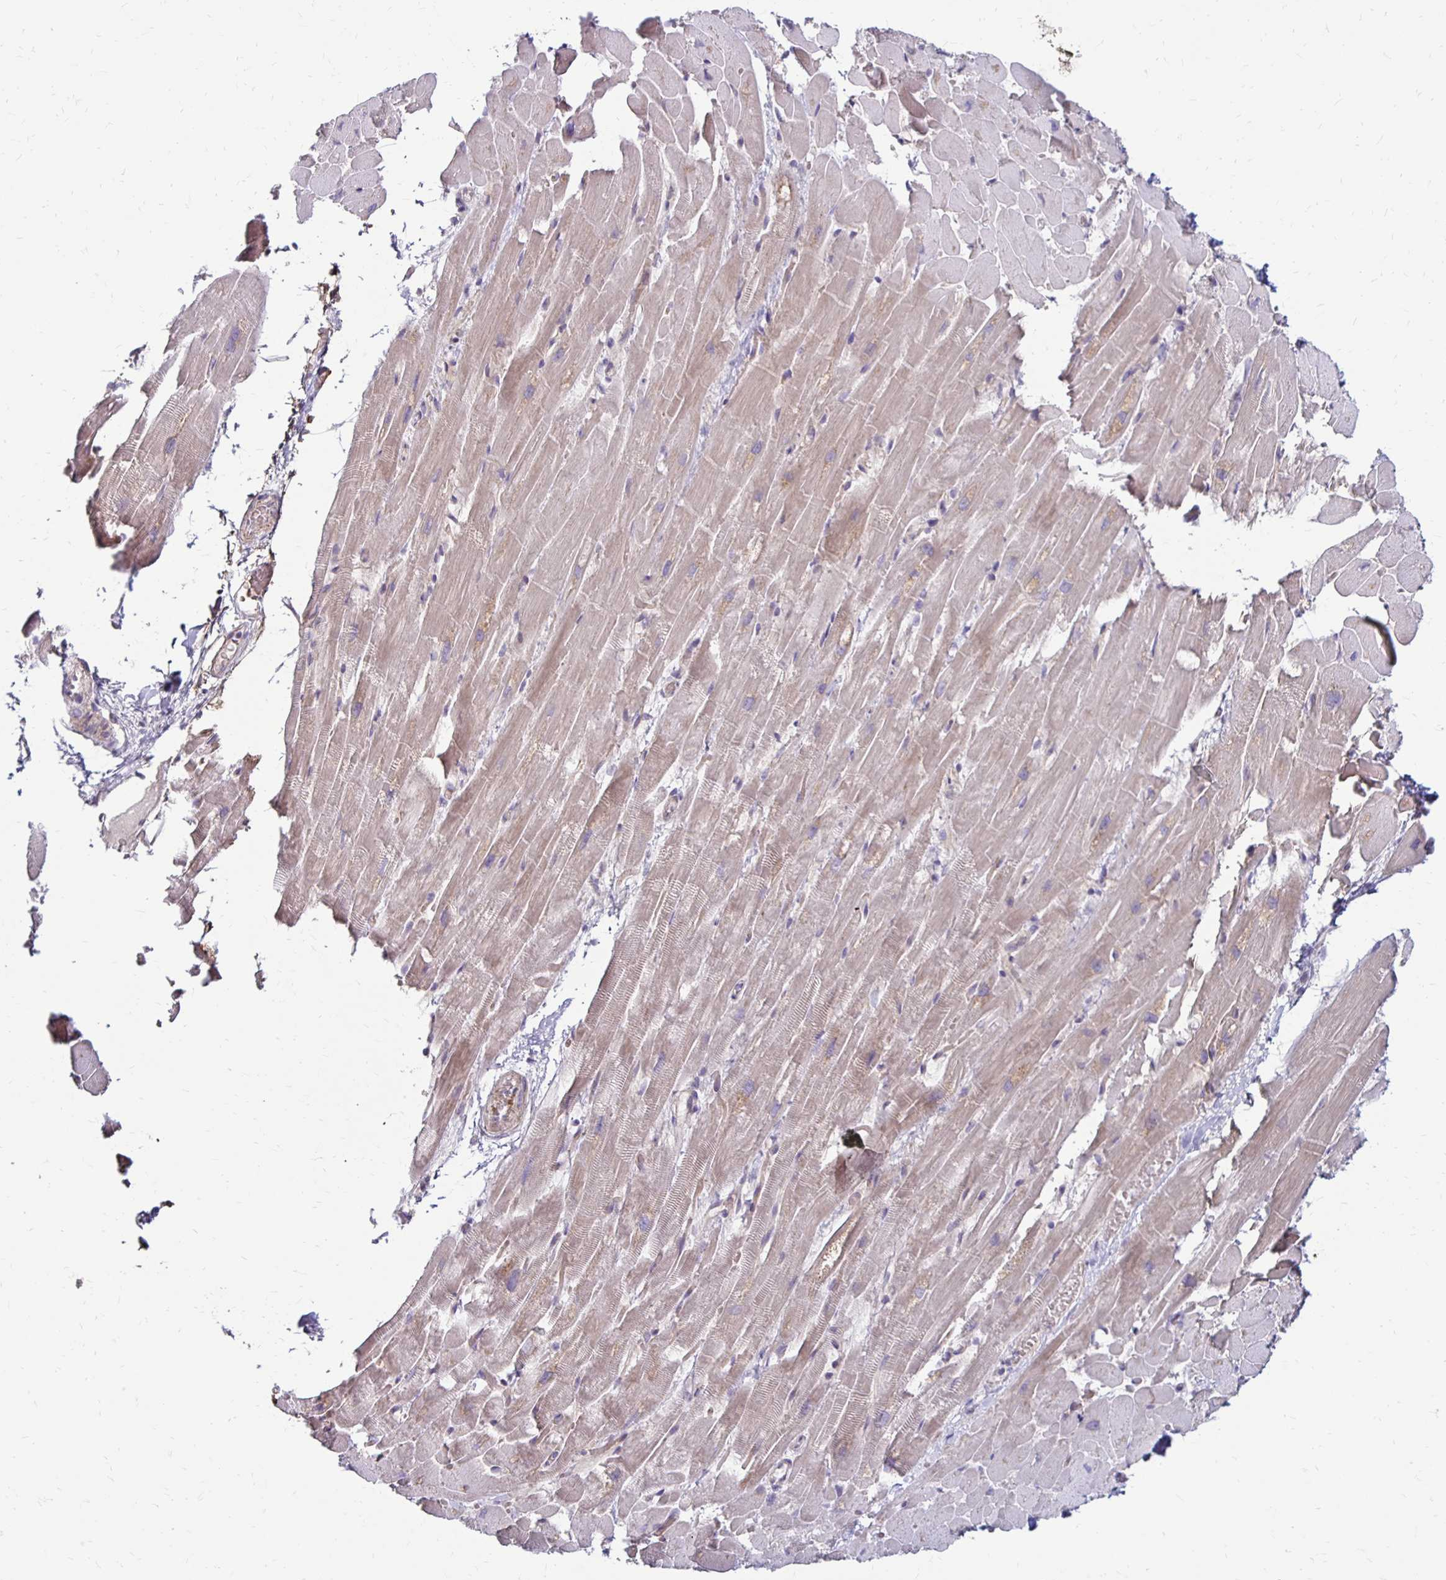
{"staining": {"intensity": "weak", "quantity": "25%-75%", "location": "cytoplasmic/membranous"}, "tissue": "heart muscle", "cell_type": "Cardiomyocytes", "image_type": "normal", "snomed": [{"axis": "morphology", "description": "Normal tissue, NOS"}, {"axis": "topography", "description": "Heart"}], "caption": "IHC of benign heart muscle shows low levels of weak cytoplasmic/membranous expression in about 25%-75% of cardiomyocytes. (brown staining indicates protein expression, while blue staining denotes nuclei).", "gene": "KATNBL1", "patient": {"sex": "male", "age": 37}}